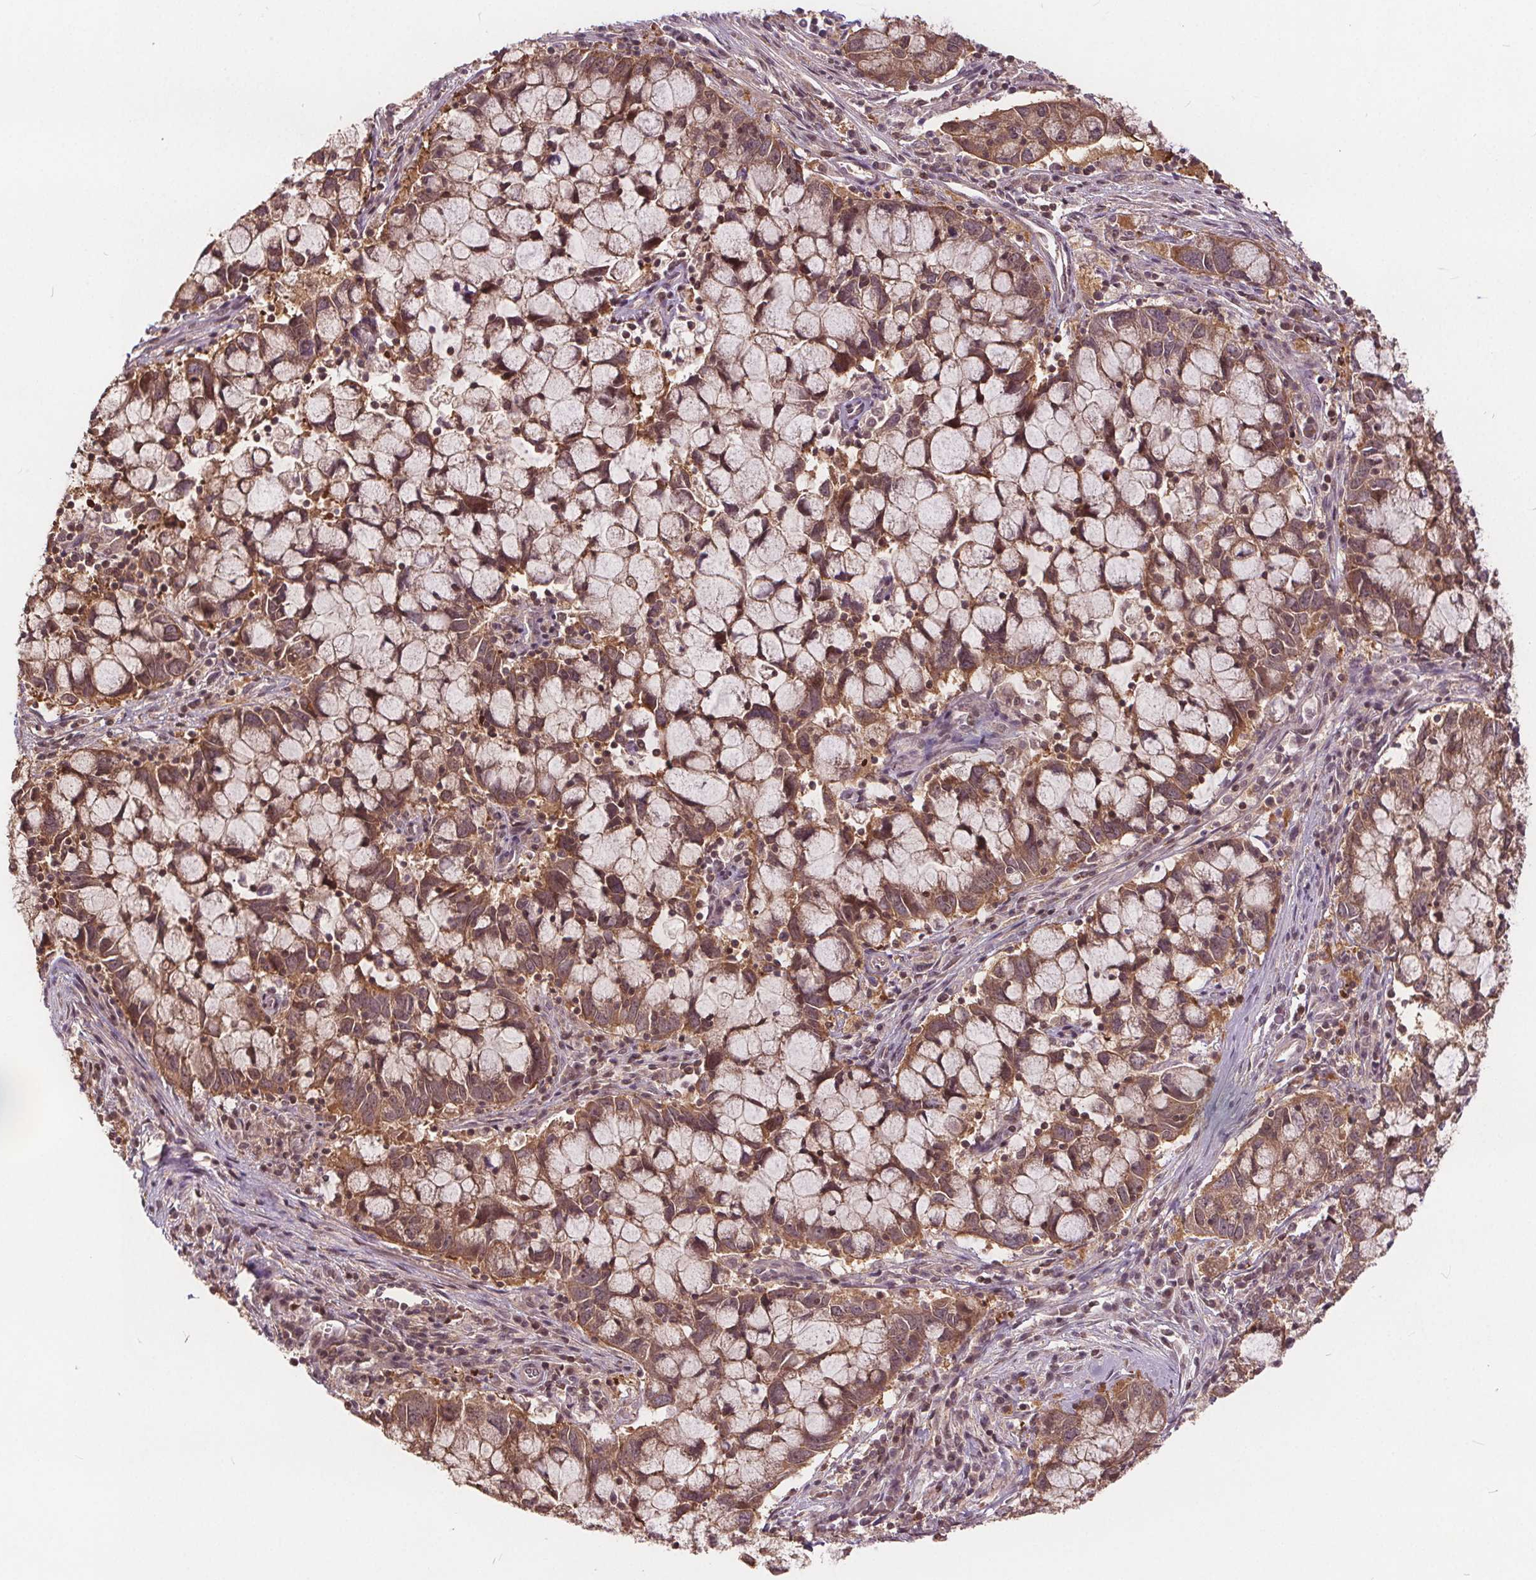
{"staining": {"intensity": "moderate", "quantity": ">75%", "location": "cytoplasmic/membranous"}, "tissue": "cervical cancer", "cell_type": "Tumor cells", "image_type": "cancer", "snomed": [{"axis": "morphology", "description": "Adenocarcinoma, NOS"}, {"axis": "topography", "description": "Cervix"}], "caption": "This photomicrograph demonstrates adenocarcinoma (cervical) stained with immunohistochemistry to label a protein in brown. The cytoplasmic/membranous of tumor cells show moderate positivity for the protein. Nuclei are counter-stained blue.", "gene": "HIF1AN", "patient": {"sex": "female", "age": 40}}